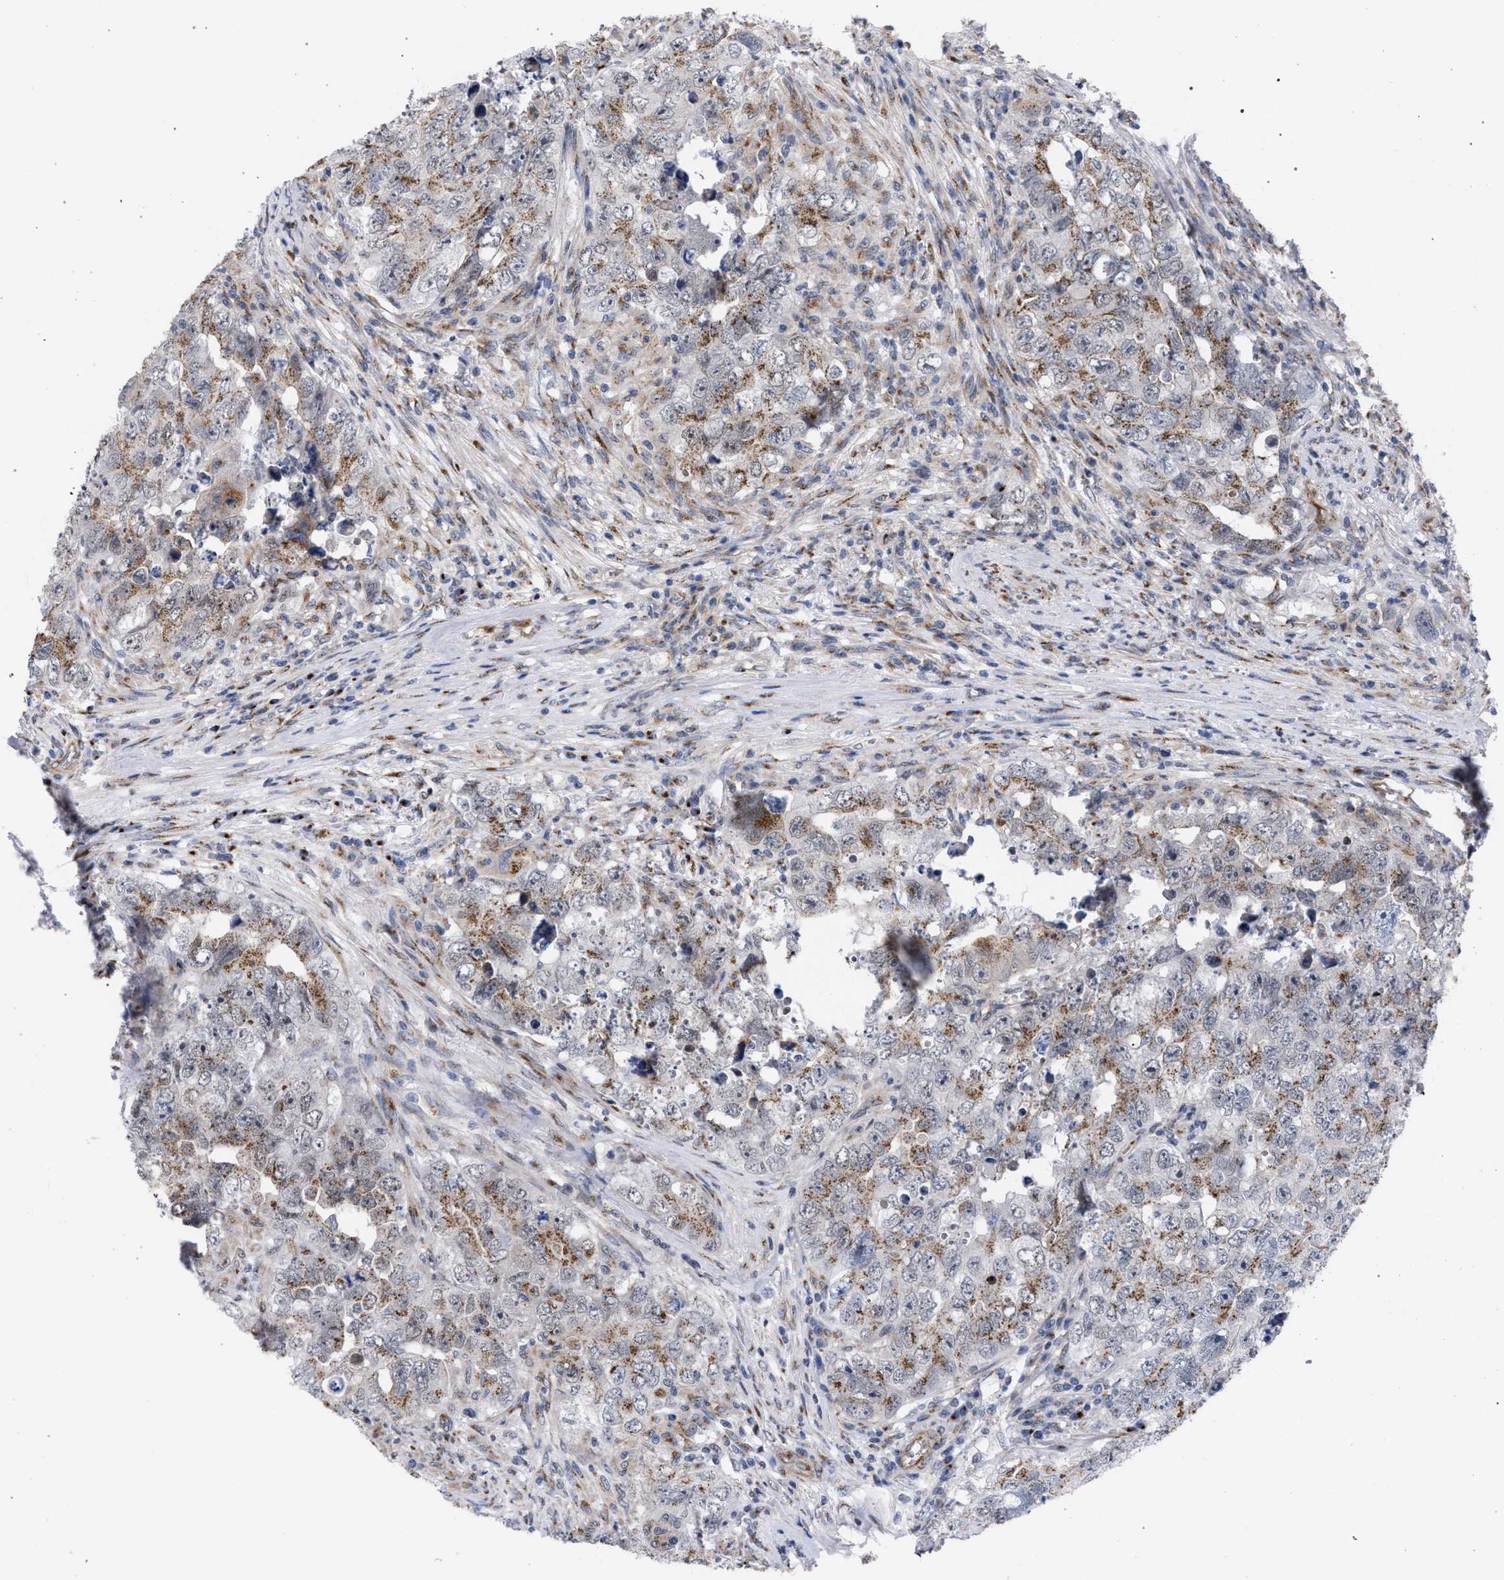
{"staining": {"intensity": "moderate", "quantity": ">75%", "location": "cytoplasmic/membranous"}, "tissue": "testis cancer", "cell_type": "Tumor cells", "image_type": "cancer", "snomed": [{"axis": "morphology", "description": "Seminoma, NOS"}, {"axis": "morphology", "description": "Carcinoma, Embryonal, NOS"}, {"axis": "topography", "description": "Testis"}], "caption": "Tumor cells show moderate cytoplasmic/membranous staining in approximately >75% of cells in testis embryonal carcinoma. (Stains: DAB in brown, nuclei in blue, Microscopy: brightfield microscopy at high magnification).", "gene": "GOLGA2", "patient": {"sex": "male", "age": 43}}